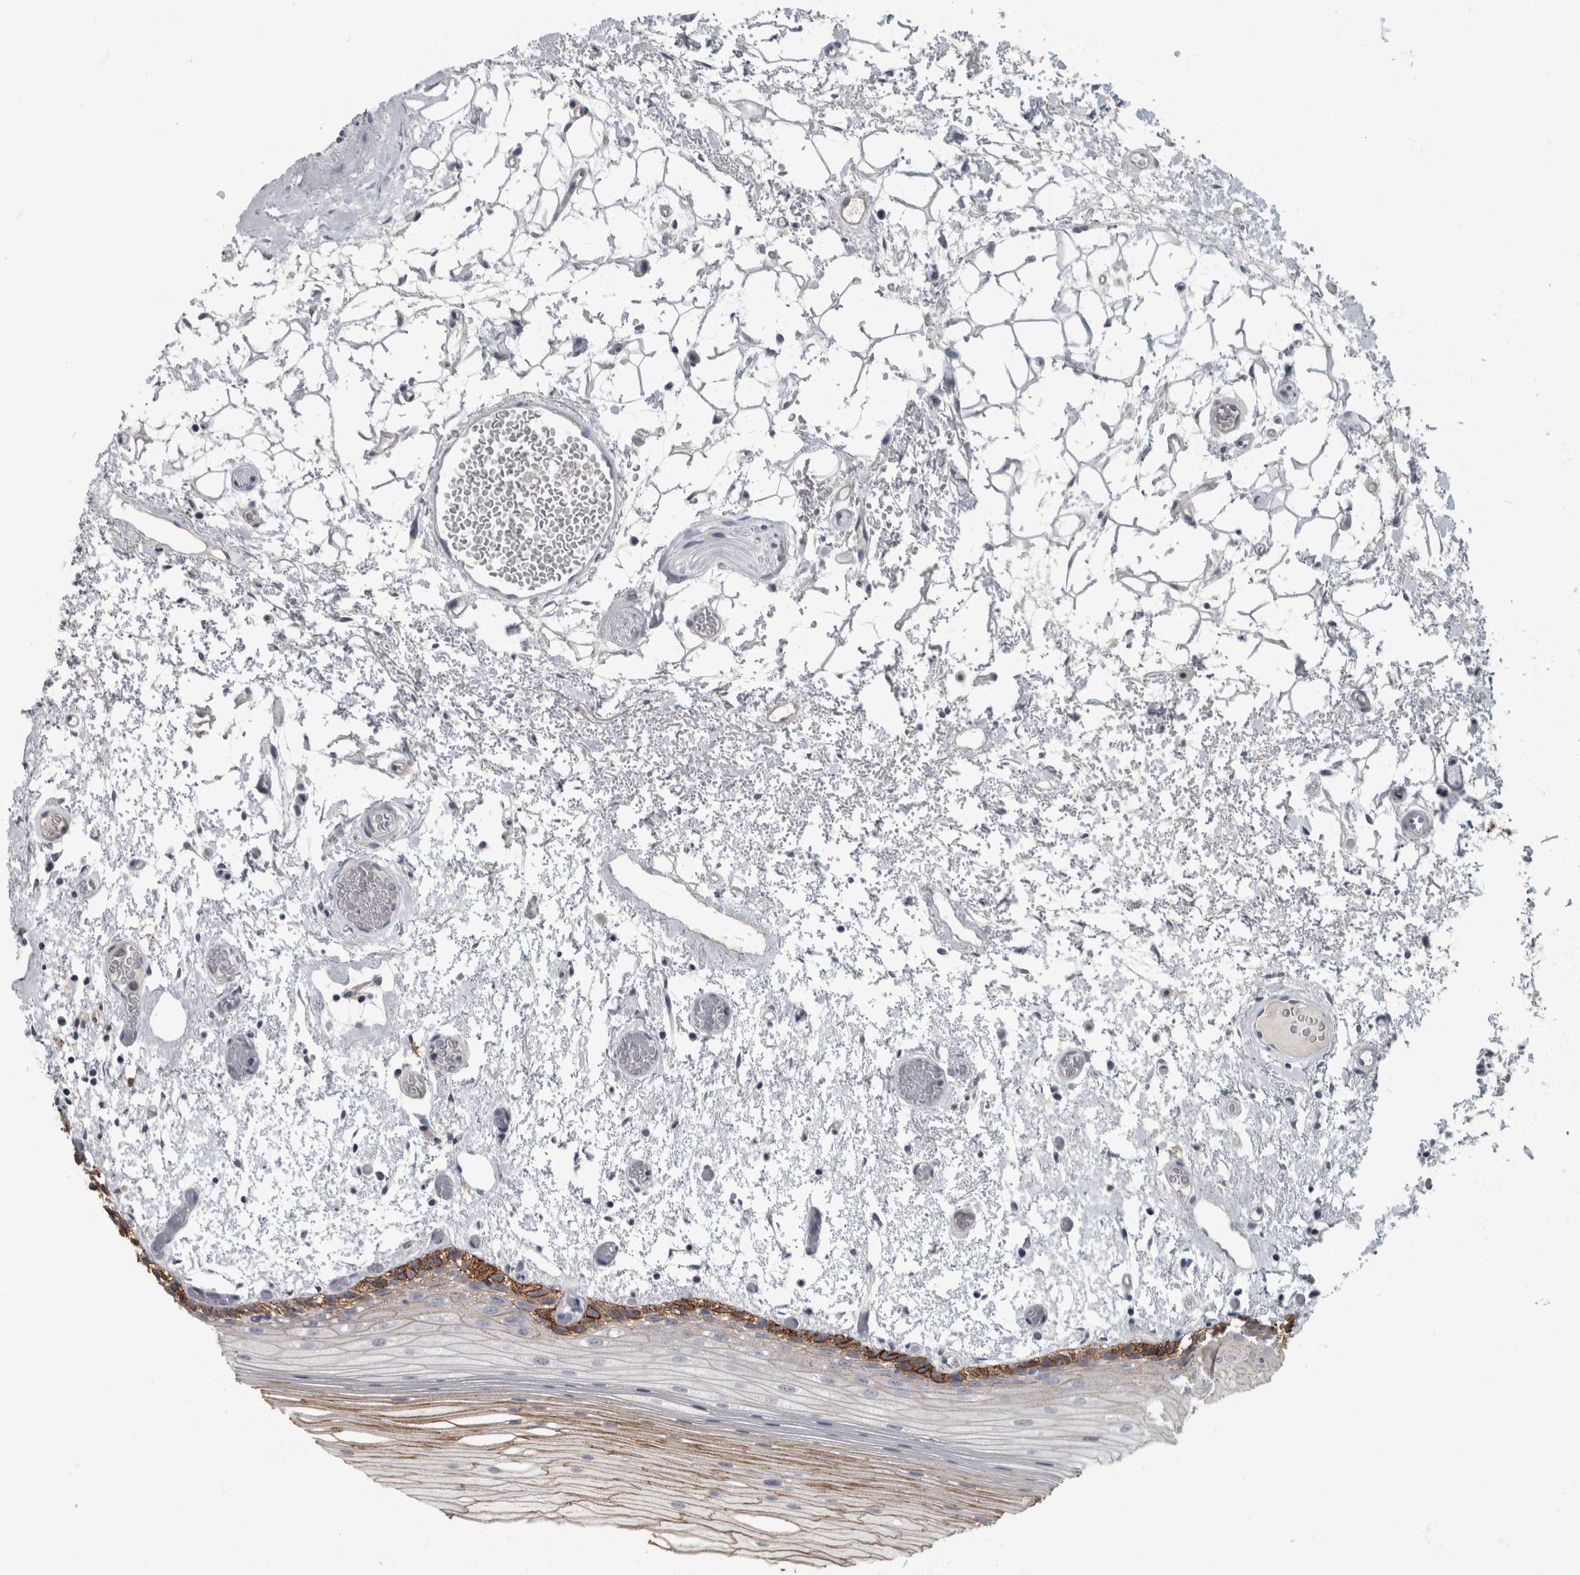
{"staining": {"intensity": "strong", "quantity": "<25%", "location": "cytoplasmic/membranous"}, "tissue": "oral mucosa", "cell_type": "Squamous epithelial cells", "image_type": "normal", "snomed": [{"axis": "morphology", "description": "Normal tissue, NOS"}, {"axis": "topography", "description": "Oral tissue"}], "caption": "Protein expression analysis of benign oral mucosa exhibits strong cytoplasmic/membranous positivity in about <25% of squamous epithelial cells. (Stains: DAB in brown, nuclei in blue, Microscopy: brightfield microscopy at high magnification).", "gene": "DSG2", "patient": {"sex": "male", "age": 52}}